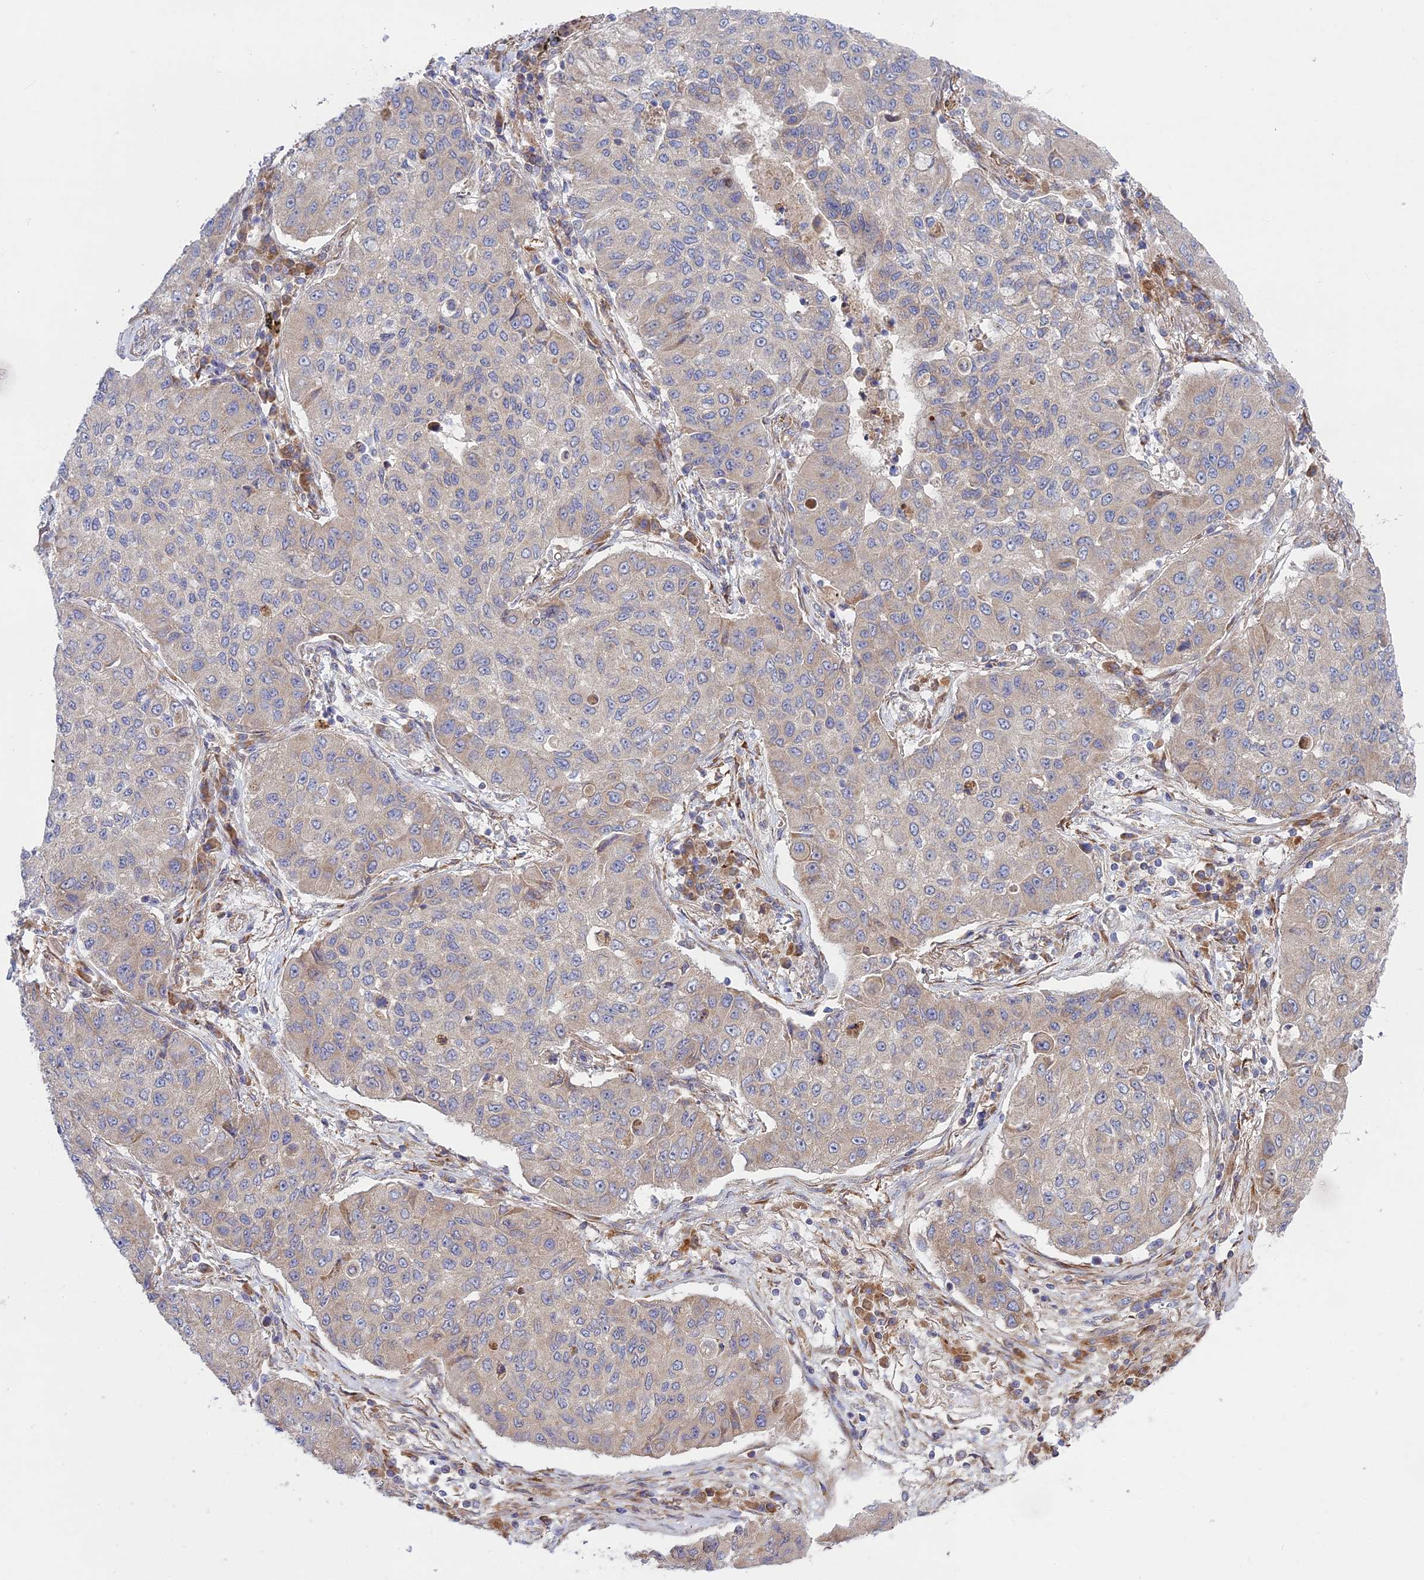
{"staining": {"intensity": "weak", "quantity": "<25%", "location": "cytoplasmic/membranous"}, "tissue": "lung cancer", "cell_type": "Tumor cells", "image_type": "cancer", "snomed": [{"axis": "morphology", "description": "Squamous cell carcinoma, NOS"}, {"axis": "topography", "description": "Lung"}], "caption": "DAB (3,3'-diaminobenzidine) immunohistochemical staining of lung squamous cell carcinoma displays no significant staining in tumor cells.", "gene": "INCA1", "patient": {"sex": "male", "age": 74}}